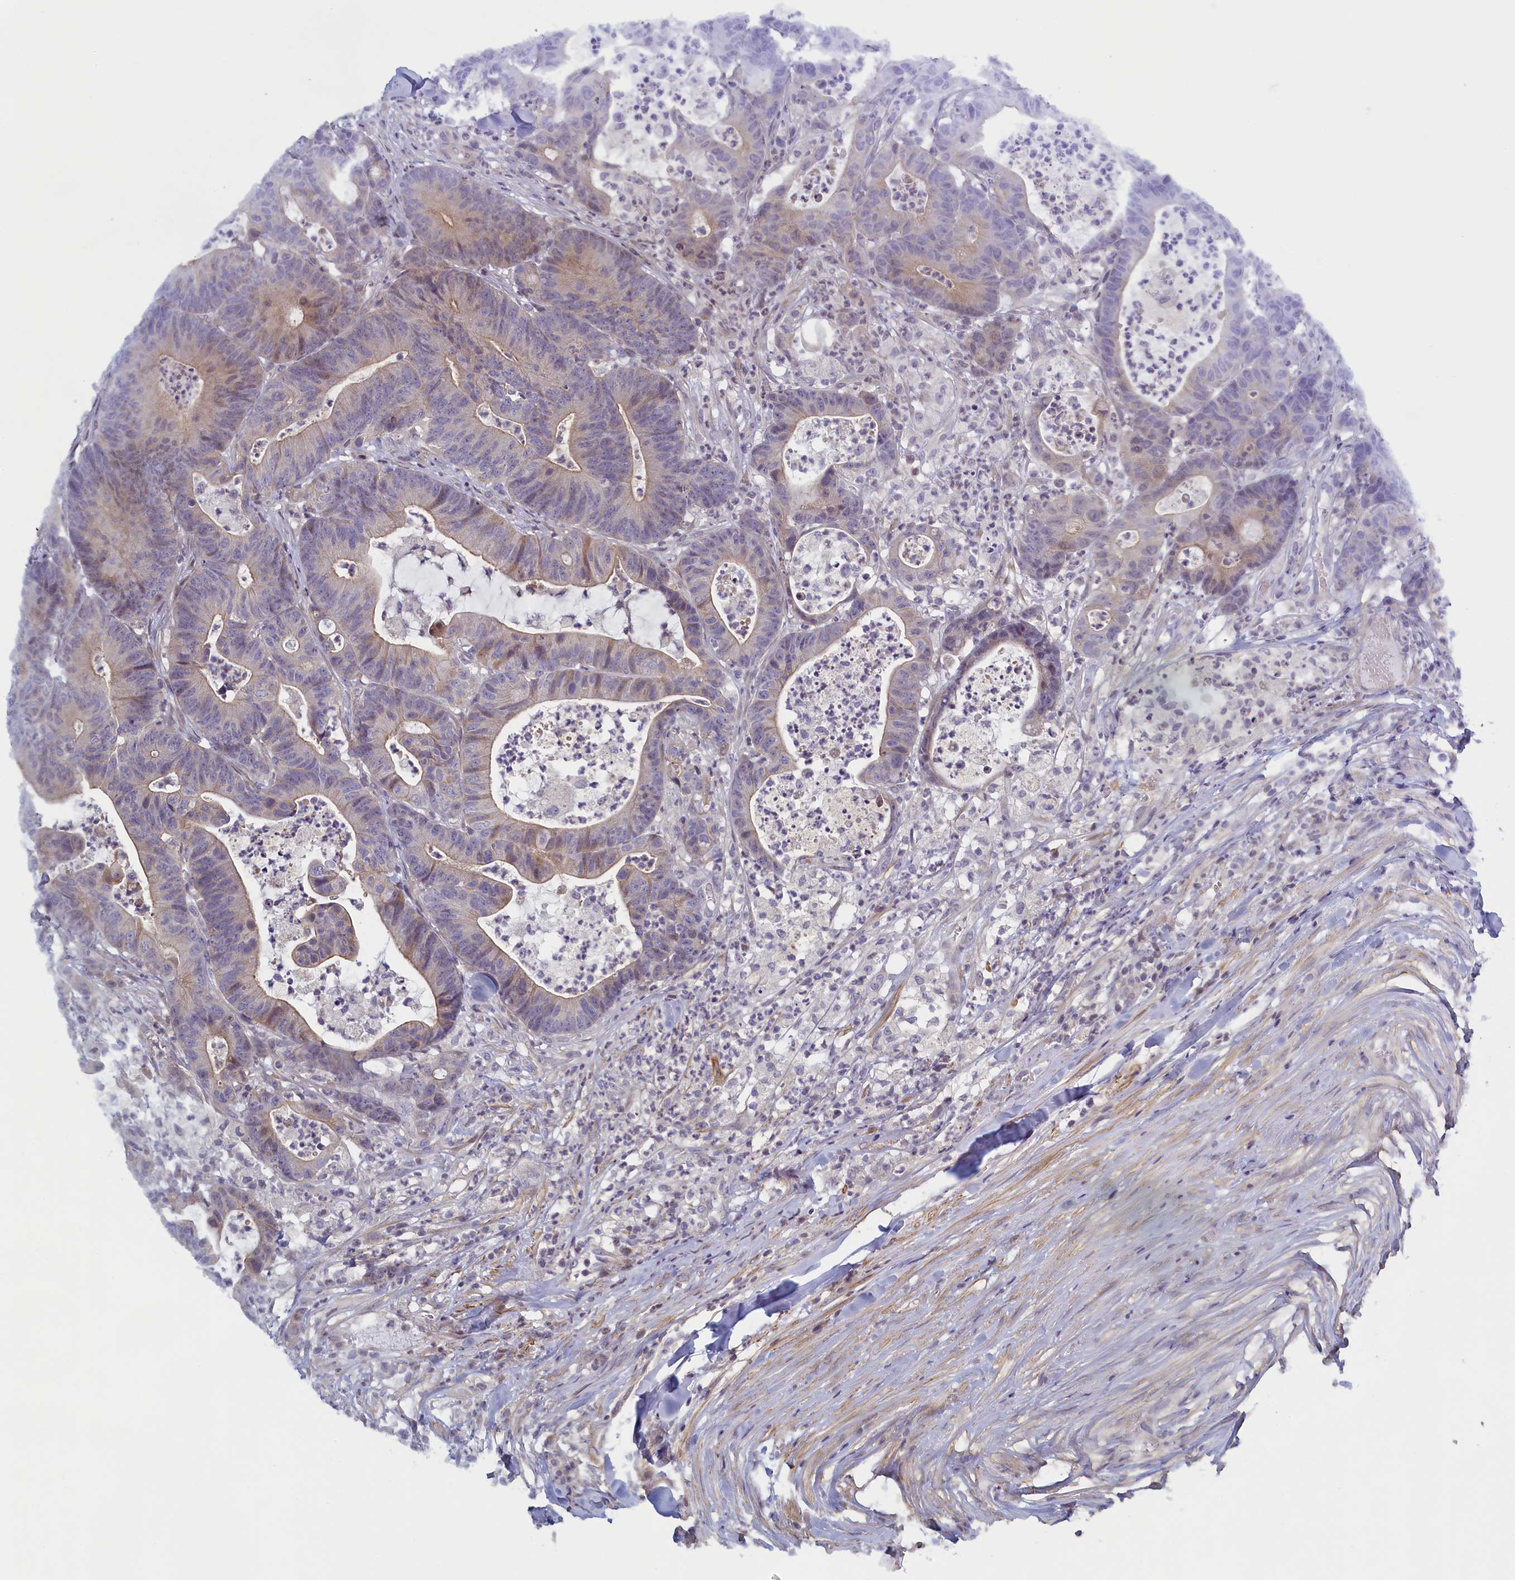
{"staining": {"intensity": "weak", "quantity": "25%-75%", "location": "cytoplasmic/membranous"}, "tissue": "colorectal cancer", "cell_type": "Tumor cells", "image_type": "cancer", "snomed": [{"axis": "morphology", "description": "Adenocarcinoma, NOS"}, {"axis": "topography", "description": "Colon"}], "caption": "Immunohistochemistry of colorectal cancer (adenocarcinoma) displays low levels of weak cytoplasmic/membranous positivity in approximately 25%-75% of tumor cells. (DAB = brown stain, brightfield microscopy at high magnification).", "gene": "DIXDC1", "patient": {"sex": "female", "age": 84}}